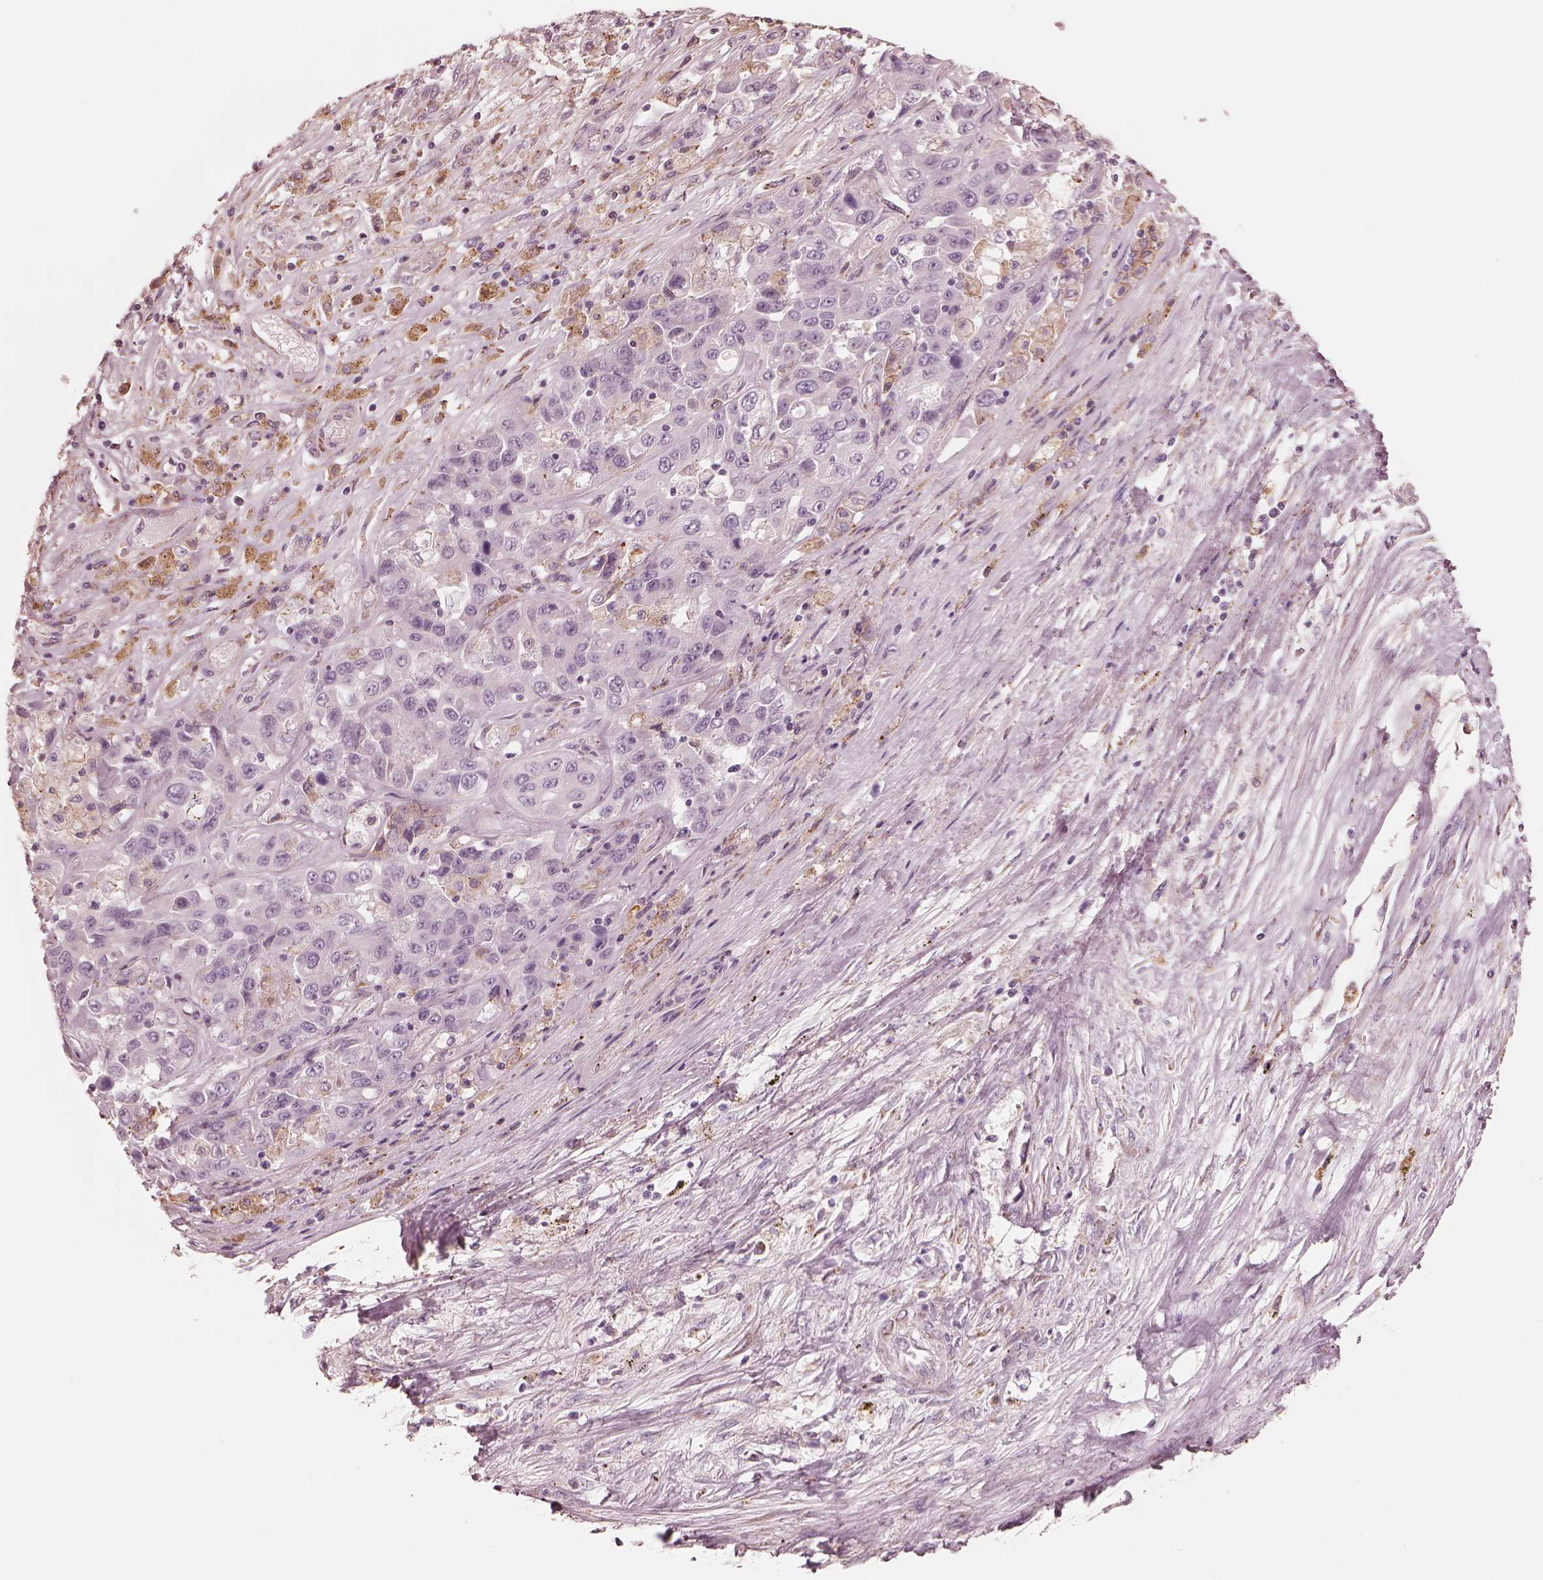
{"staining": {"intensity": "negative", "quantity": "none", "location": "none"}, "tissue": "liver cancer", "cell_type": "Tumor cells", "image_type": "cancer", "snomed": [{"axis": "morphology", "description": "Cholangiocarcinoma"}, {"axis": "topography", "description": "Liver"}], "caption": "Micrograph shows no protein positivity in tumor cells of liver cholangiocarcinoma tissue.", "gene": "CADM2", "patient": {"sex": "female", "age": 52}}